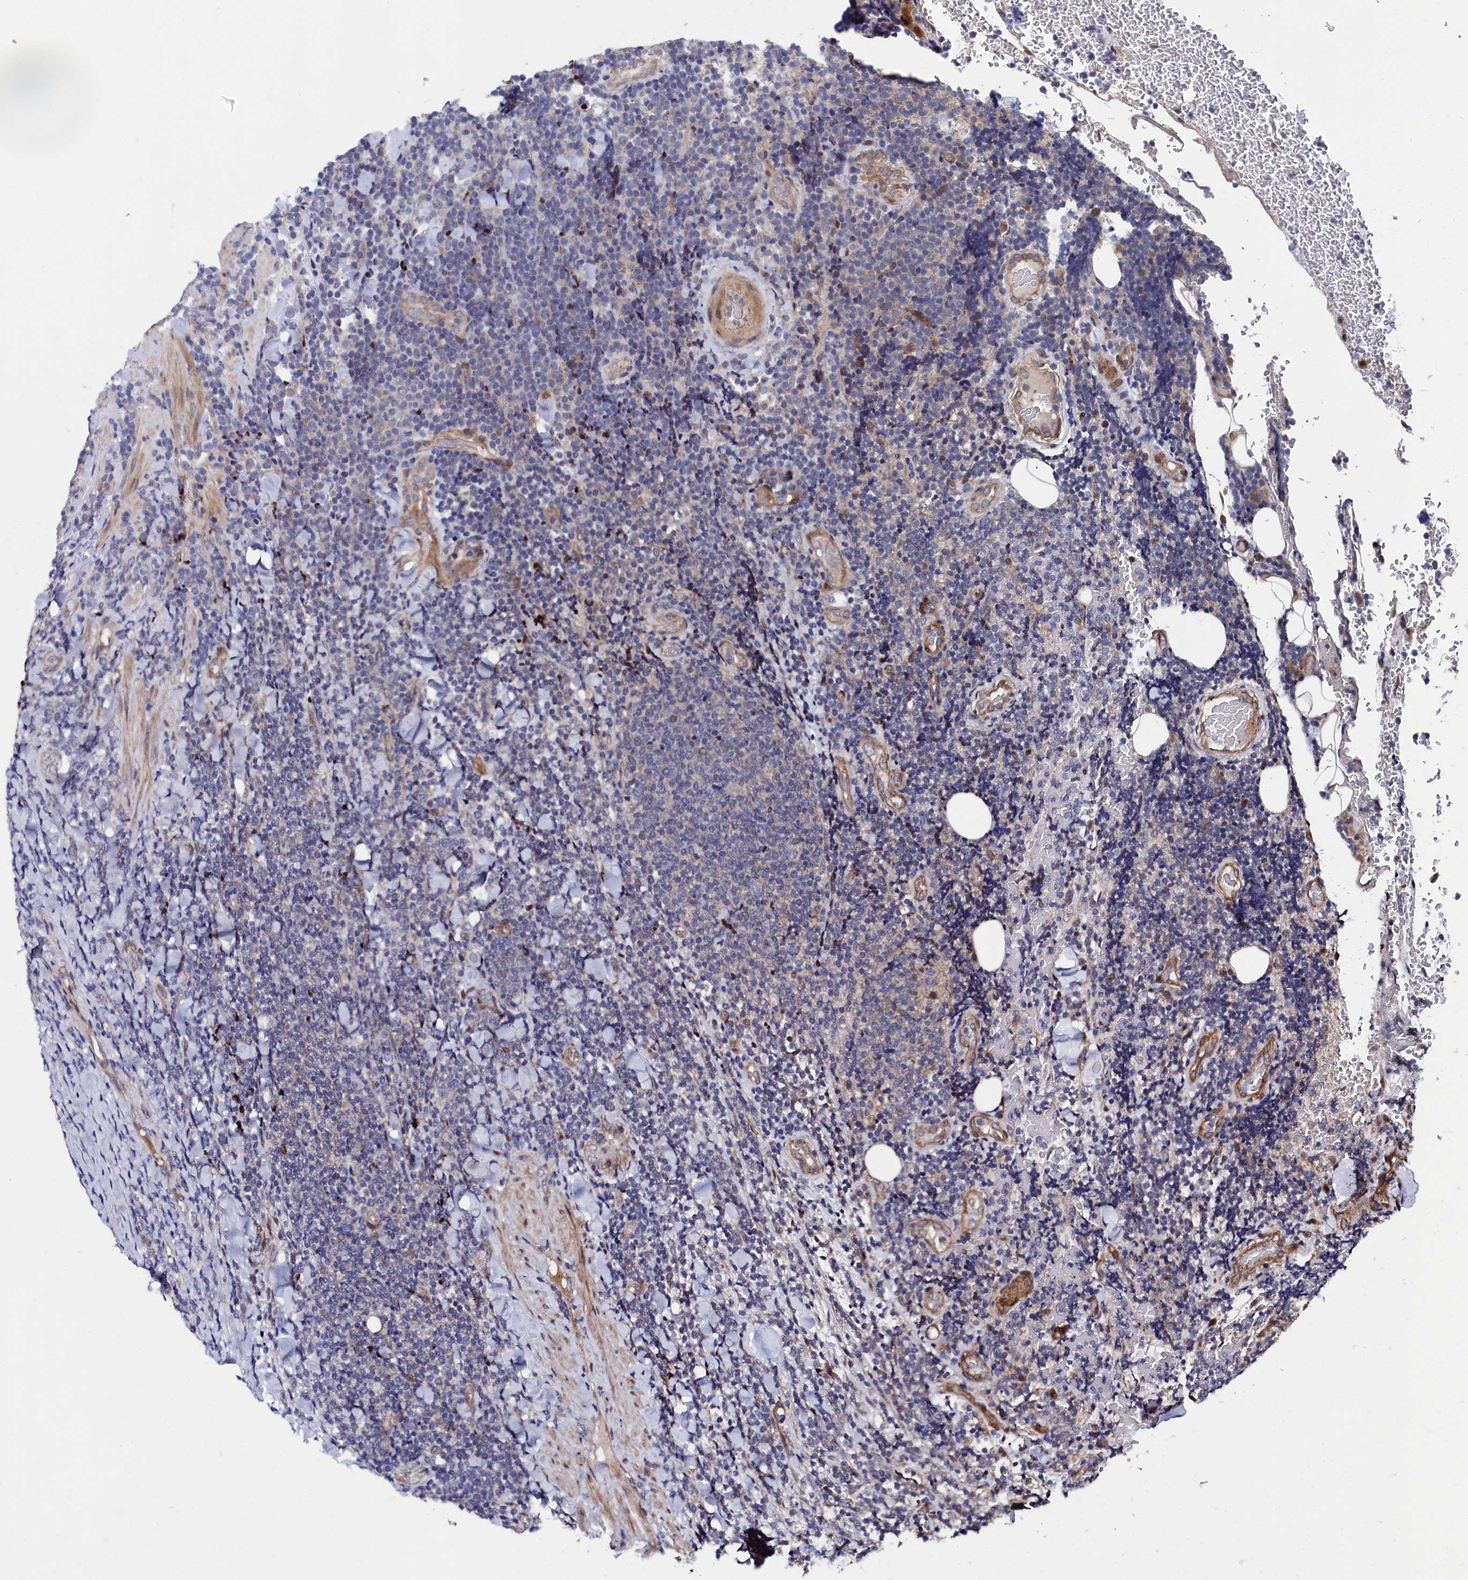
{"staining": {"intensity": "negative", "quantity": "none", "location": "none"}, "tissue": "lymphoma", "cell_type": "Tumor cells", "image_type": "cancer", "snomed": [{"axis": "morphology", "description": "Malignant lymphoma, non-Hodgkin's type, Low grade"}, {"axis": "topography", "description": "Lymph node"}], "caption": "The immunohistochemistry micrograph has no significant expression in tumor cells of lymphoma tissue.", "gene": "ZNF891", "patient": {"sex": "male", "age": 66}}